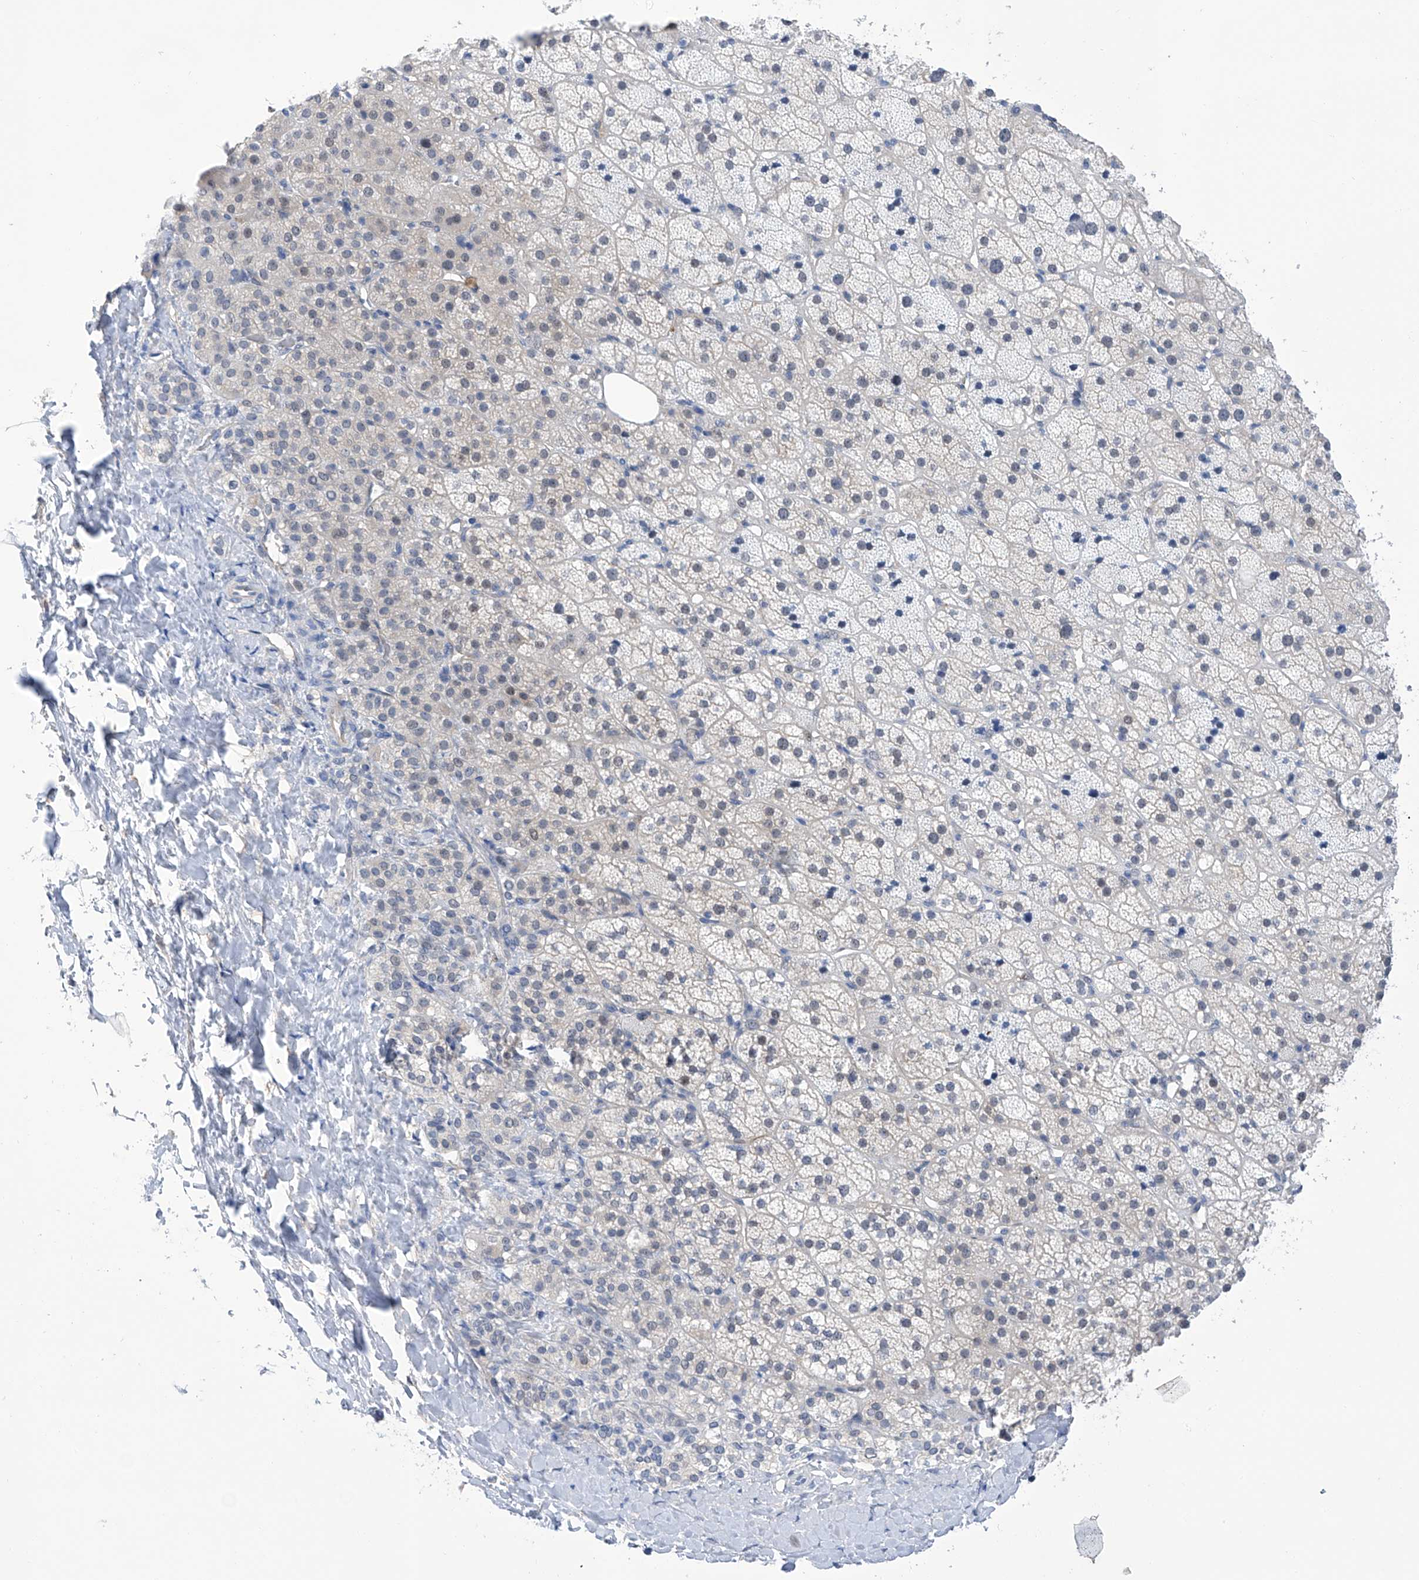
{"staining": {"intensity": "negative", "quantity": "none", "location": "none"}, "tissue": "adrenal gland", "cell_type": "Glandular cells", "image_type": "normal", "snomed": [{"axis": "morphology", "description": "Normal tissue, NOS"}, {"axis": "topography", "description": "Adrenal gland"}], "caption": "IHC of normal human adrenal gland shows no positivity in glandular cells. (DAB (3,3'-diaminobenzidine) immunohistochemistry with hematoxylin counter stain).", "gene": "PGM3", "patient": {"sex": "female", "age": 57}}